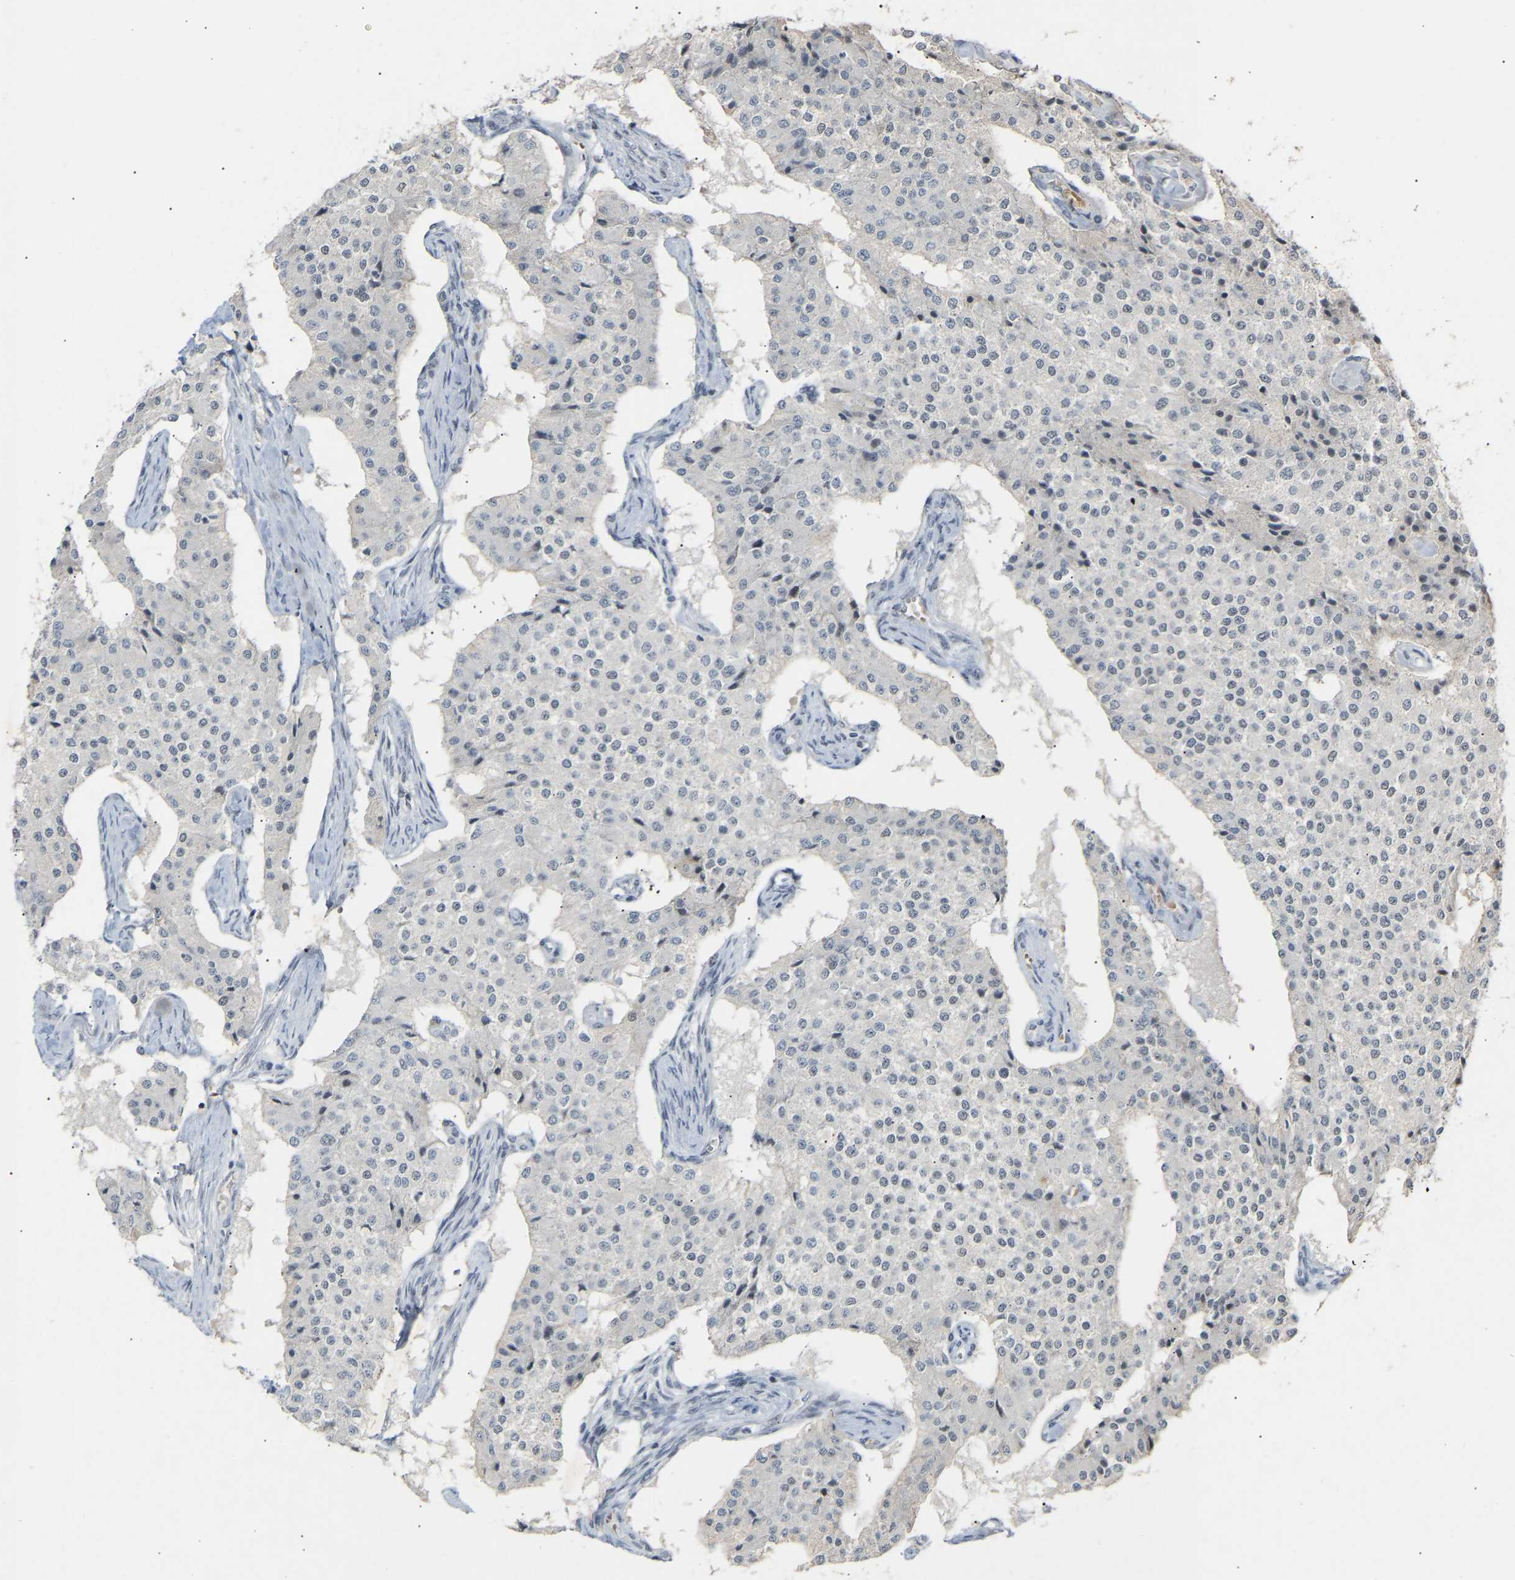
{"staining": {"intensity": "negative", "quantity": "none", "location": "none"}, "tissue": "carcinoid", "cell_type": "Tumor cells", "image_type": "cancer", "snomed": [{"axis": "morphology", "description": "Carcinoid, malignant, NOS"}, {"axis": "topography", "description": "Colon"}], "caption": "The immunohistochemistry image has no significant positivity in tumor cells of carcinoid tissue.", "gene": "NELFB", "patient": {"sex": "female", "age": 52}}